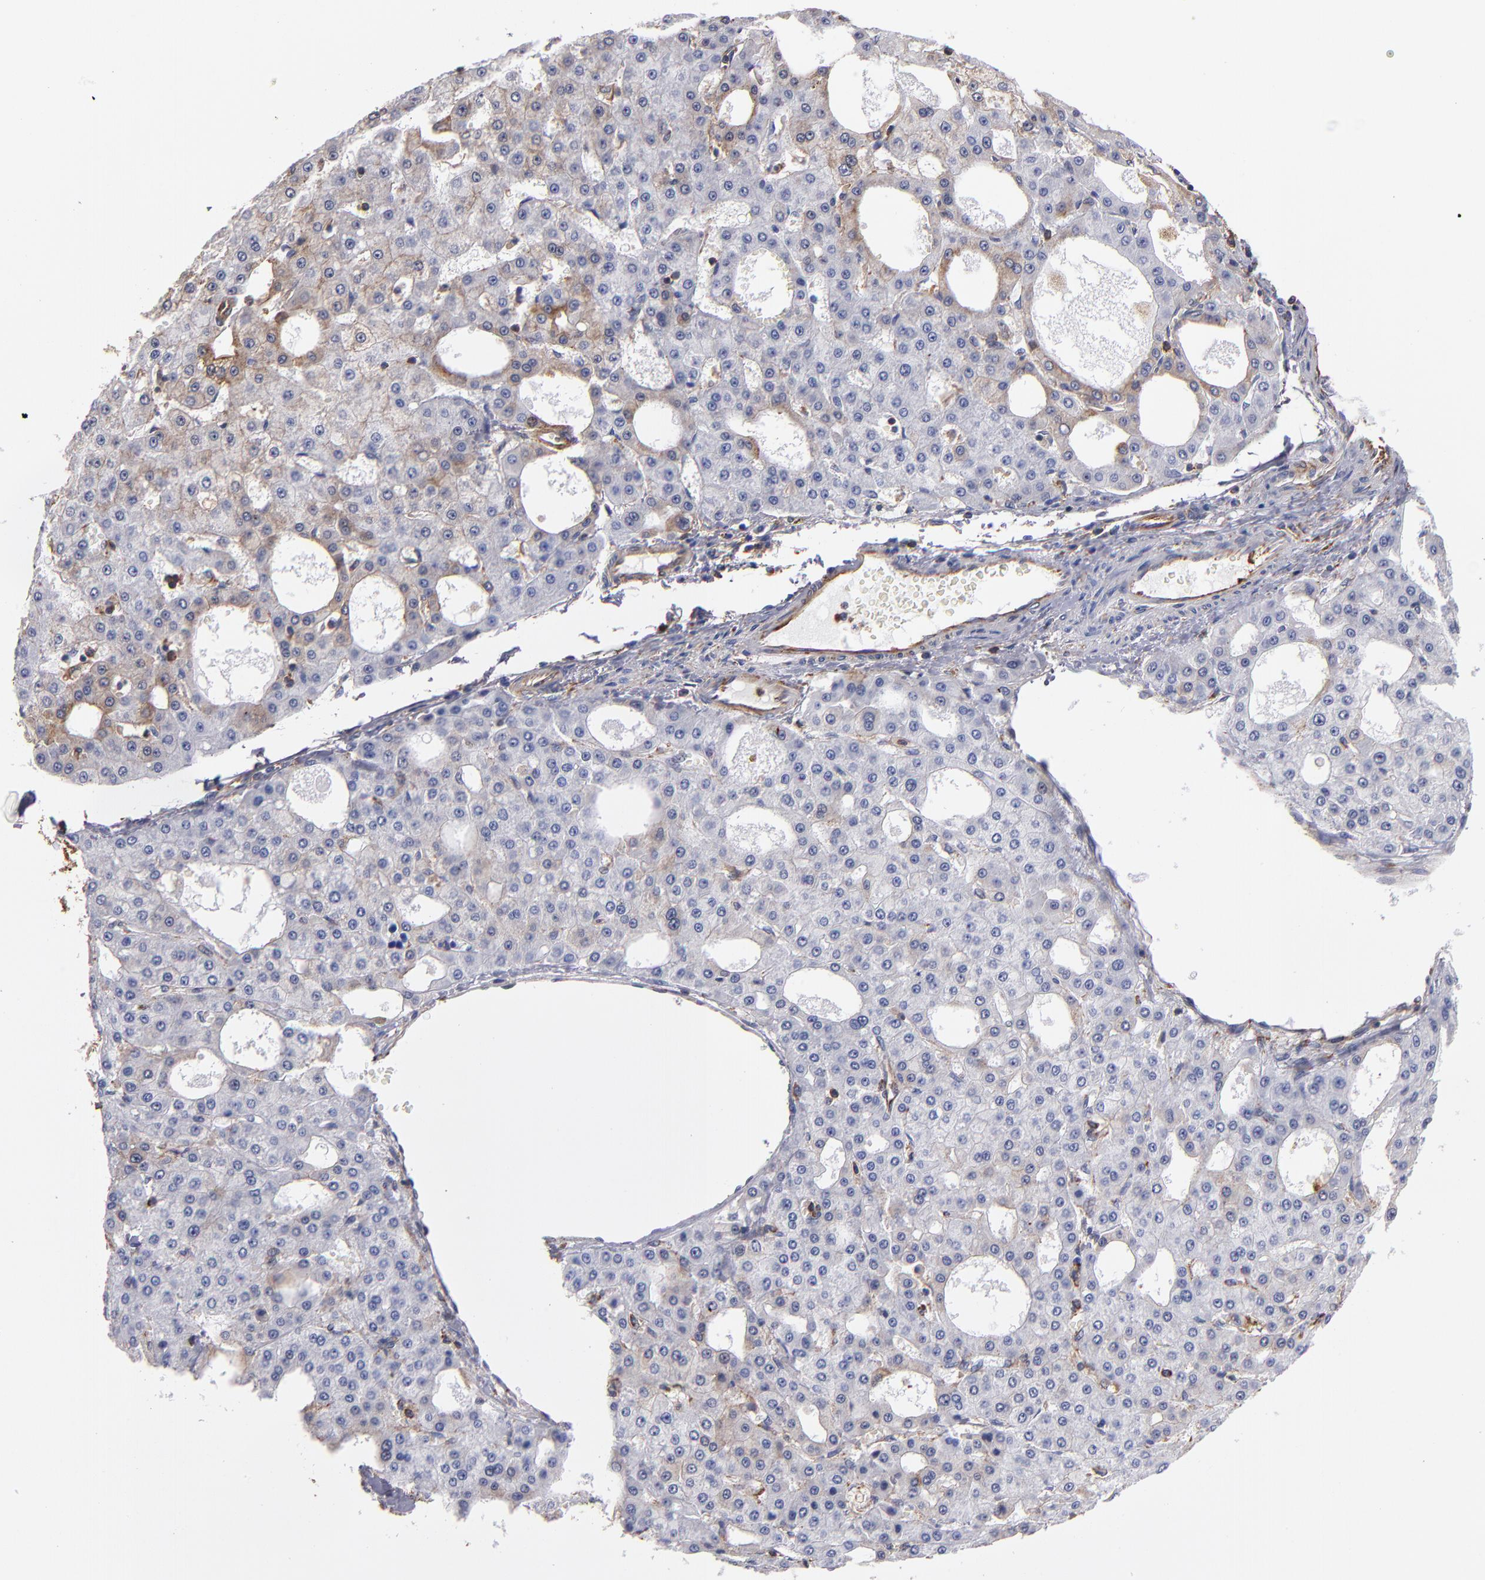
{"staining": {"intensity": "weak", "quantity": "<25%", "location": "cytoplasmic/membranous"}, "tissue": "liver cancer", "cell_type": "Tumor cells", "image_type": "cancer", "snomed": [{"axis": "morphology", "description": "Carcinoma, Hepatocellular, NOS"}, {"axis": "topography", "description": "Liver"}], "caption": "DAB immunohistochemical staining of human liver hepatocellular carcinoma shows no significant expression in tumor cells.", "gene": "MVP", "patient": {"sex": "male", "age": 47}}